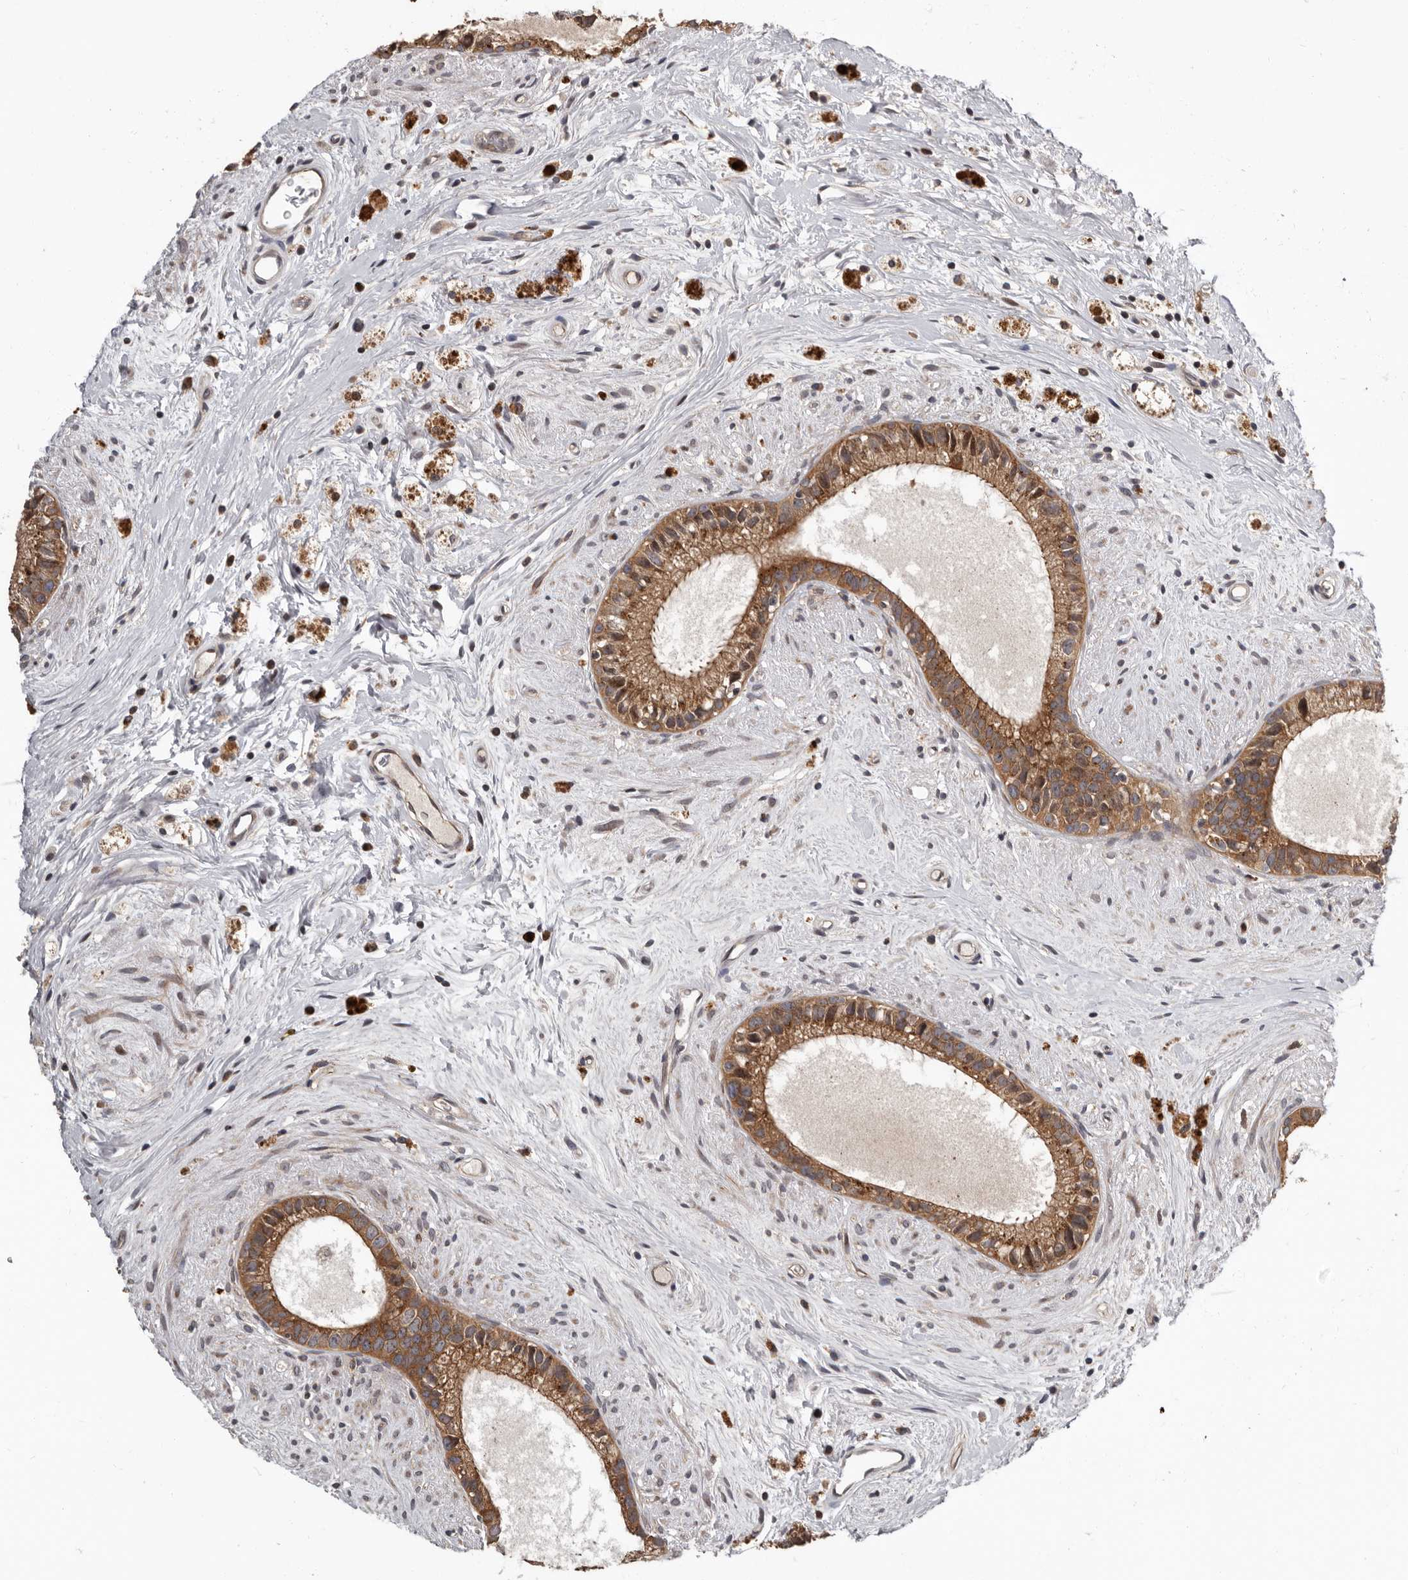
{"staining": {"intensity": "moderate", "quantity": ">75%", "location": "cytoplasmic/membranous"}, "tissue": "epididymis", "cell_type": "Glandular cells", "image_type": "normal", "snomed": [{"axis": "morphology", "description": "Normal tissue, NOS"}, {"axis": "topography", "description": "Epididymis"}], "caption": "Benign epididymis demonstrates moderate cytoplasmic/membranous expression in about >75% of glandular cells.", "gene": "FGFR4", "patient": {"sex": "male", "age": 80}}